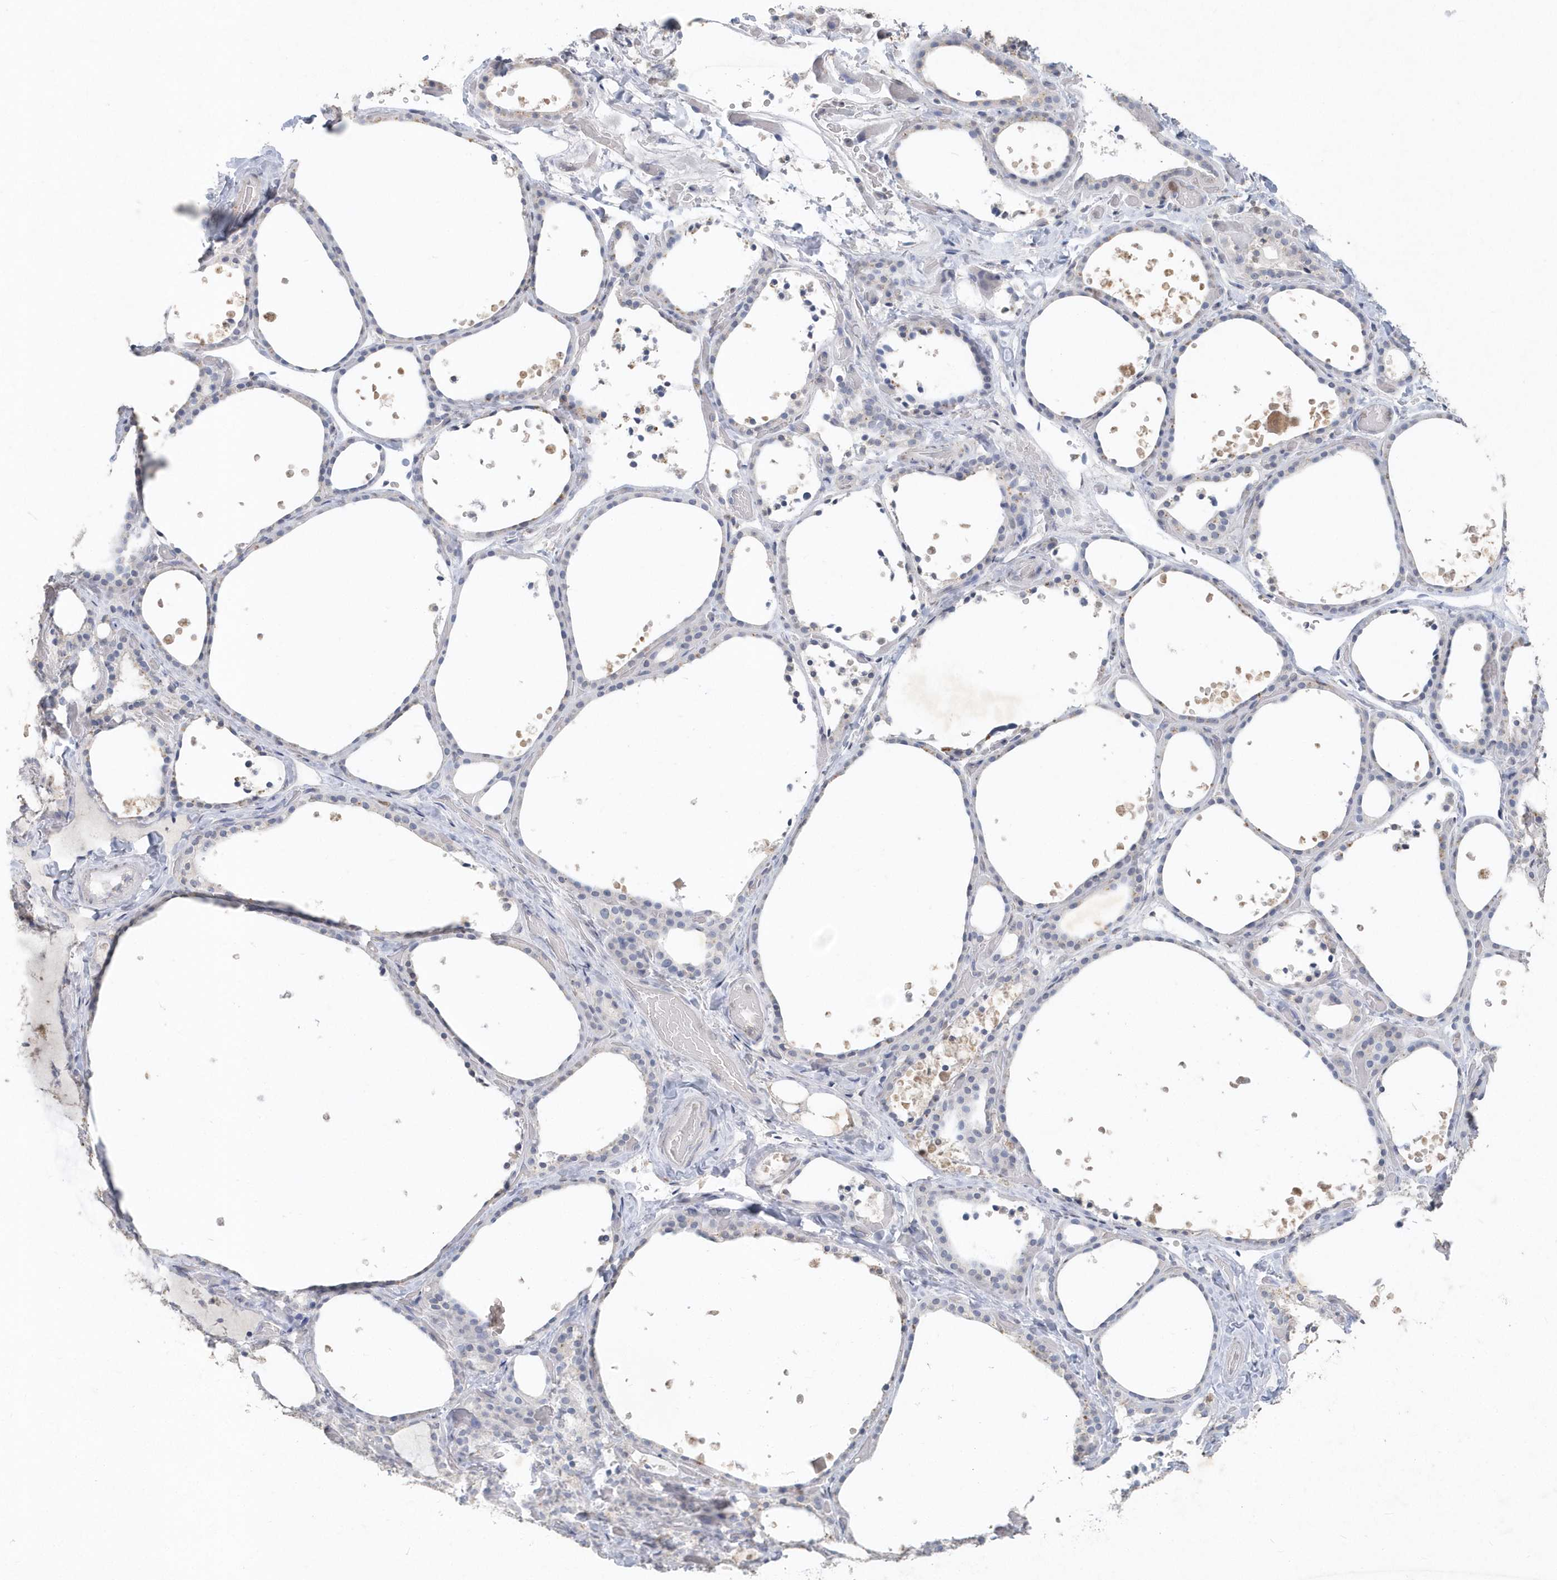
{"staining": {"intensity": "negative", "quantity": "none", "location": "none"}, "tissue": "thyroid gland", "cell_type": "Glandular cells", "image_type": "normal", "snomed": [{"axis": "morphology", "description": "Normal tissue, NOS"}, {"axis": "topography", "description": "Thyroid gland"}], "caption": "The photomicrograph demonstrates no significant positivity in glandular cells of thyroid gland.", "gene": "PDCD1", "patient": {"sex": "female", "age": 44}}